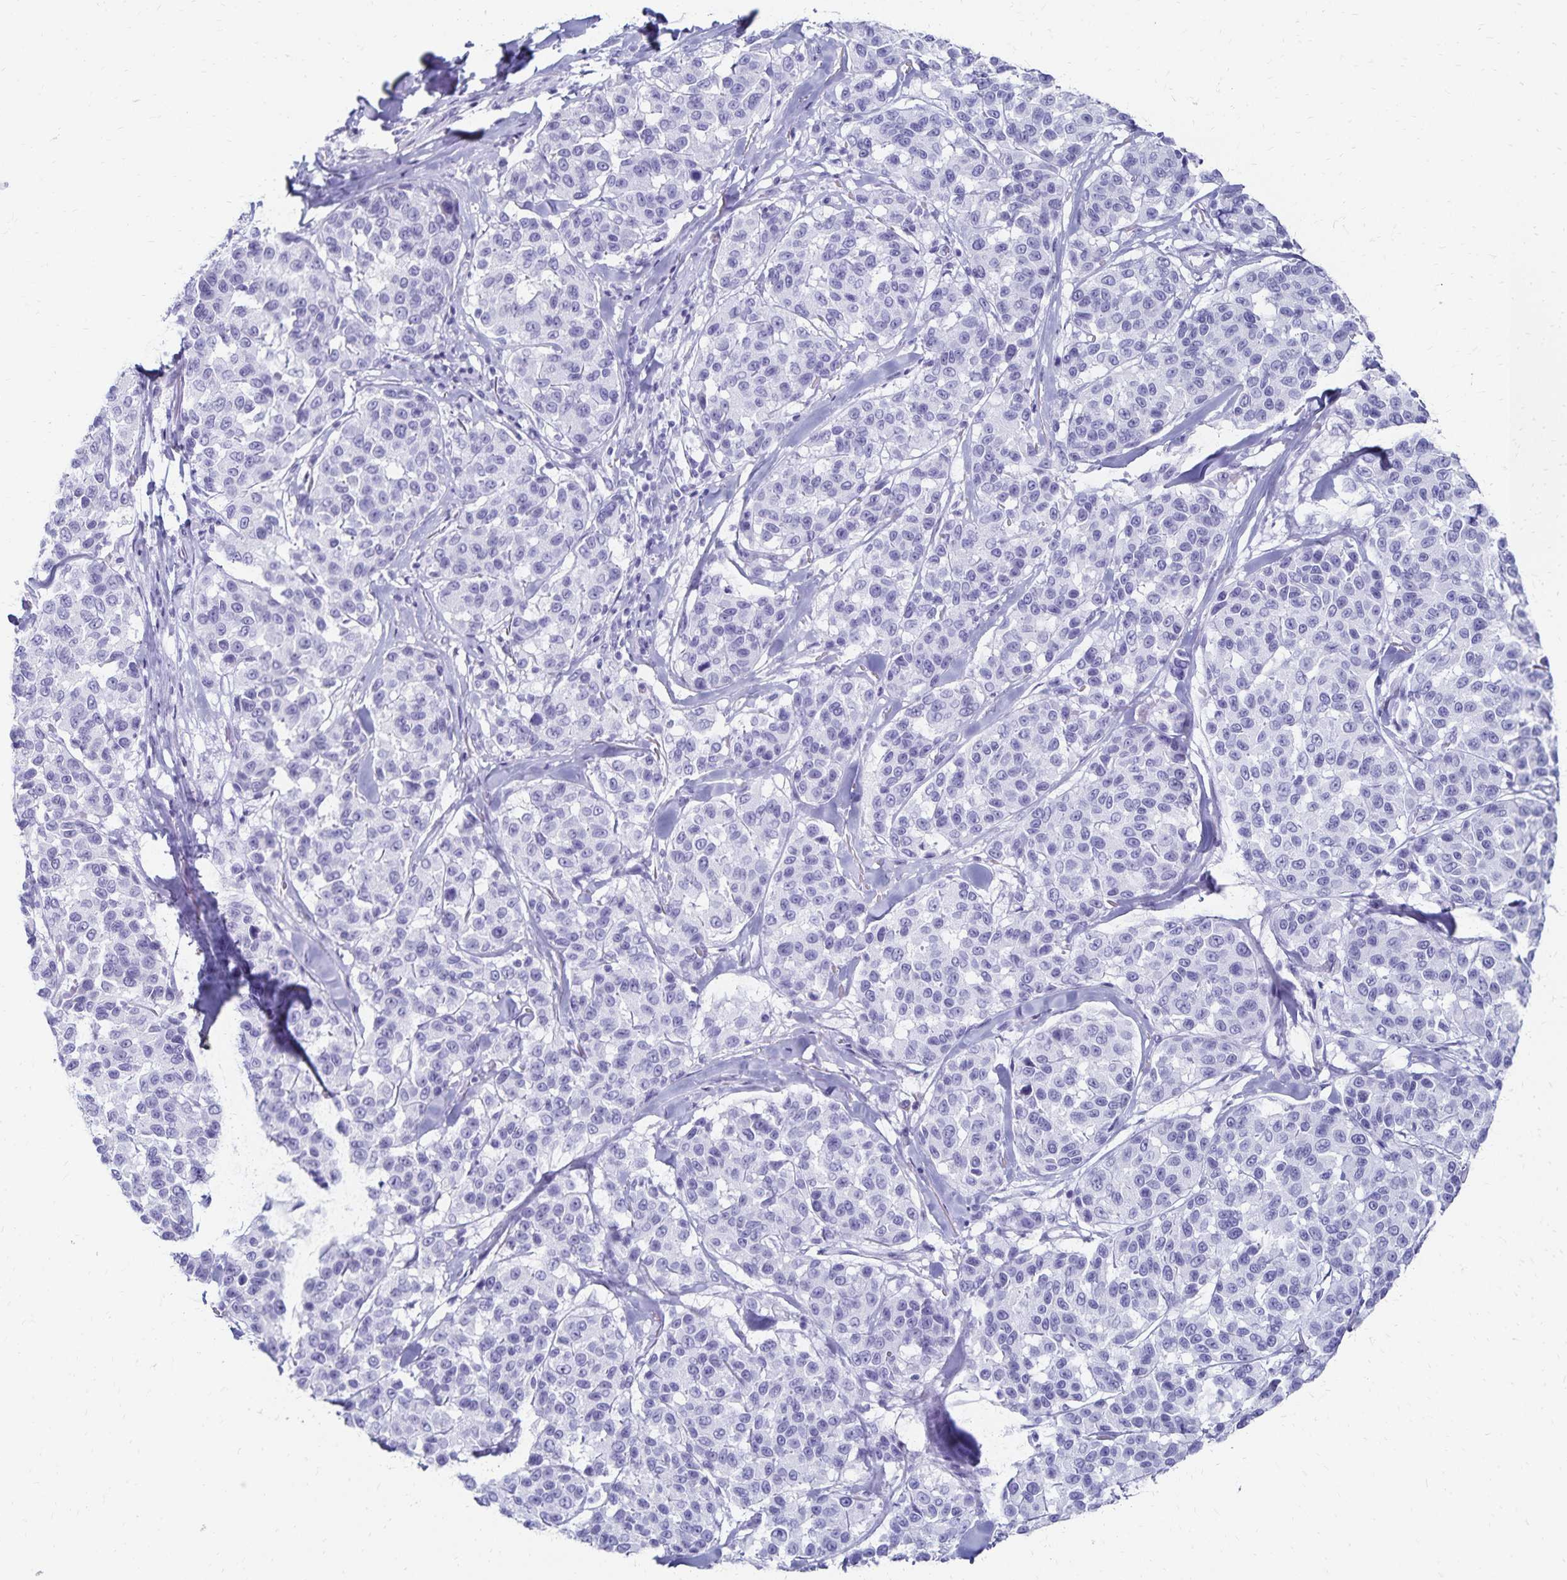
{"staining": {"intensity": "negative", "quantity": "none", "location": "none"}, "tissue": "melanoma", "cell_type": "Tumor cells", "image_type": "cancer", "snomed": [{"axis": "morphology", "description": "Malignant melanoma, NOS"}, {"axis": "topography", "description": "Skin"}], "caption": "High power microscopy image of an immunohistochemistry photomicrograph of malignant melanoma, revealing no significant expression in tumor cells.", "gene": "GIP", "patient": {"sex": "female", "age": 66}}